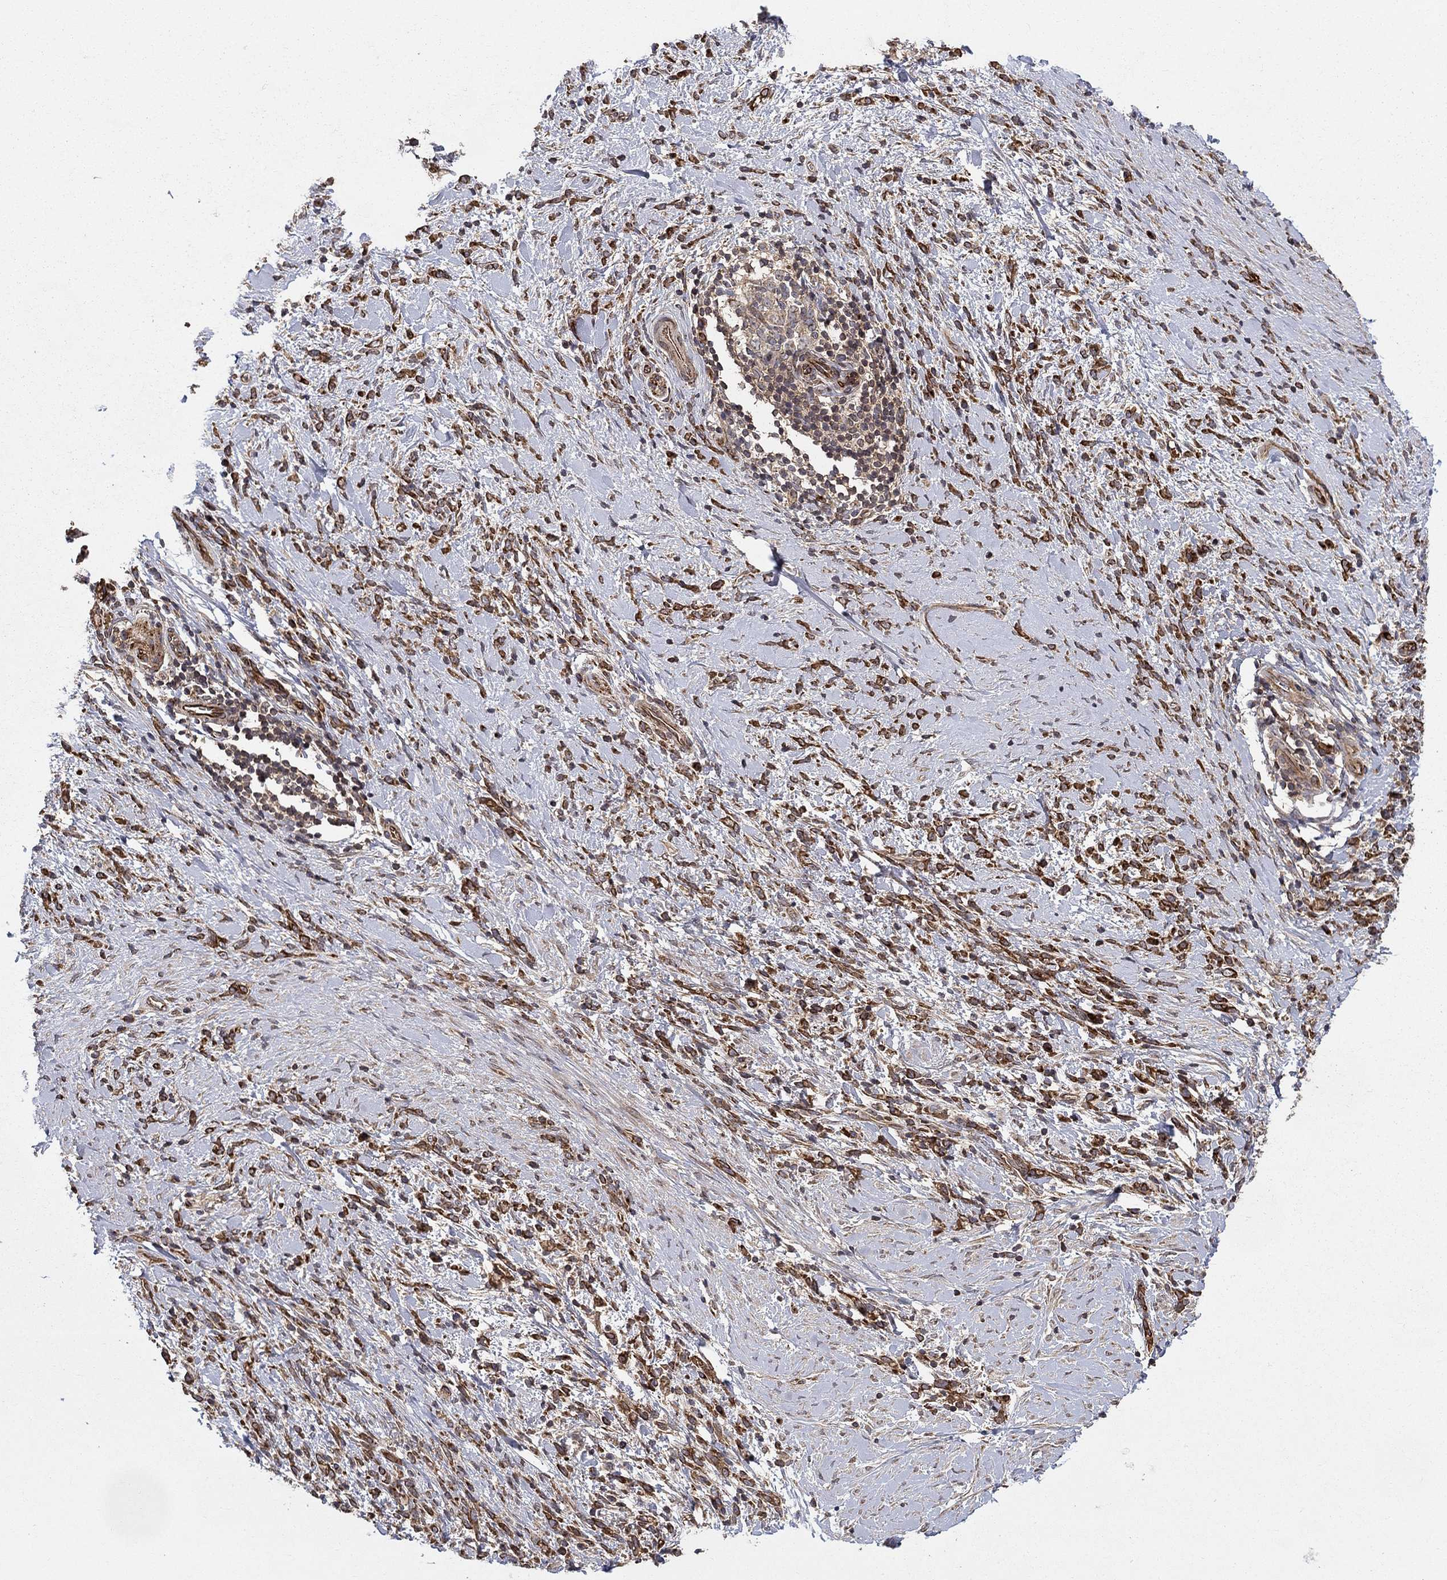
{"staining": {"intensity": "strong", "quantity": ">75%", "location": "cytoplasmic/membranous"}, "tissue": "stomach cancer", "cell_type": "Tumor cells", "image_type": "cancer", "snomed": [{"axis": "morphology", "description": "Adenocarcinoma, NOS"}, {"axis": "topography", "description": "Stomach"}], "caption": "A brown stain shows strong cytoplasmic/membranous positivity of a protein in human stomach cancer tumor cells.", "gene": "BMERB1", "patient": {"sex": "female", "age": 57}}